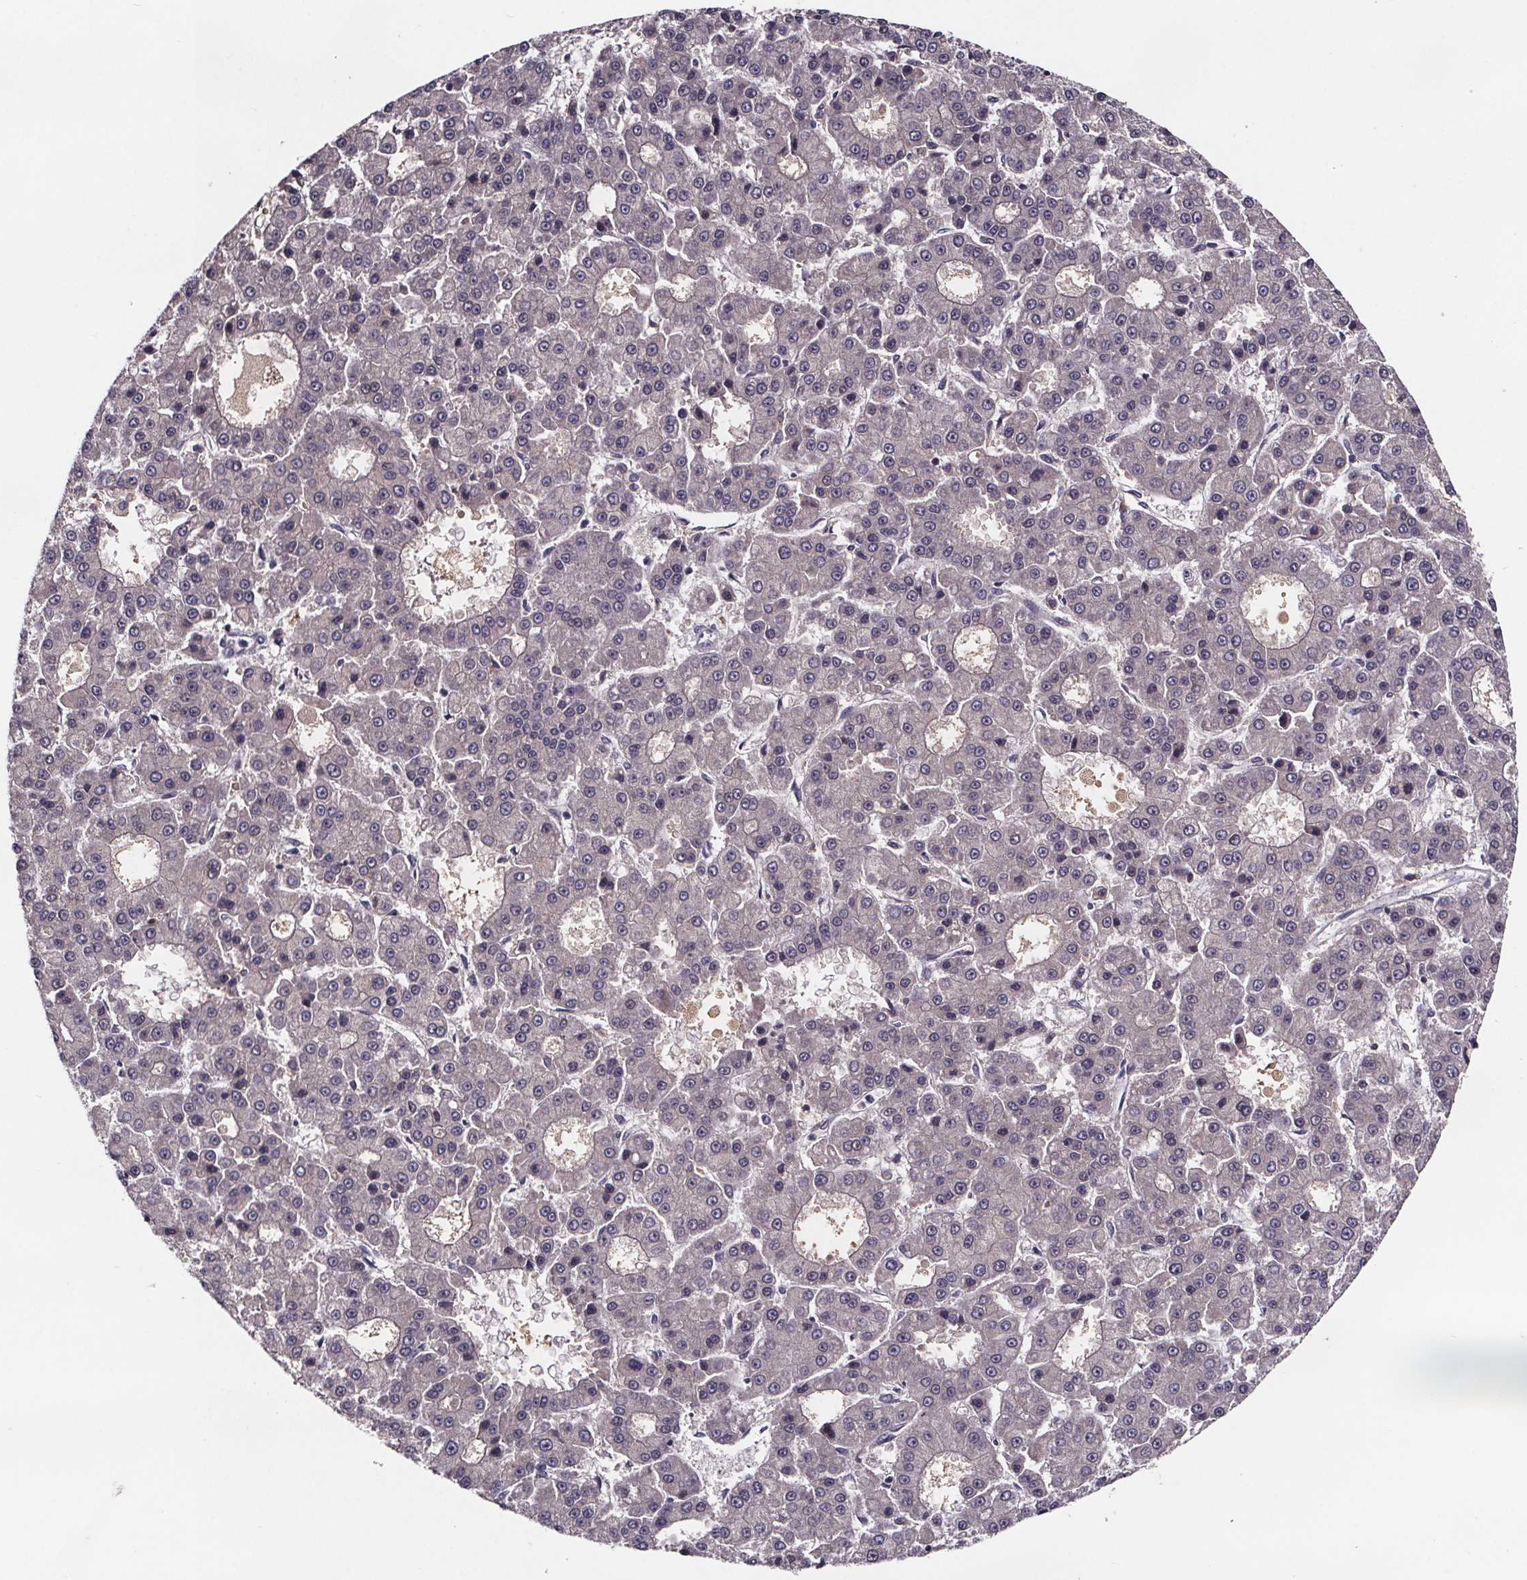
{"staining": {"intensity": "negative", "quantity": "none", "location": "none"}, "tissue": "liver cancer", "cell_type": "Tumor cells", "image_type": "cancer", "snomed": [{"axis": "morphology", "description": "Carcinoma, Hepatocellular, NOS"}, {"axis": "topography", "description": "Liver"}], "caption": "The histopathology image reveals no significant staining in tumor cells of liver cancer (hepatocellular carcinoma).", "gene": "NPHP4", "patient": {"sex": "male", "age": 70}}